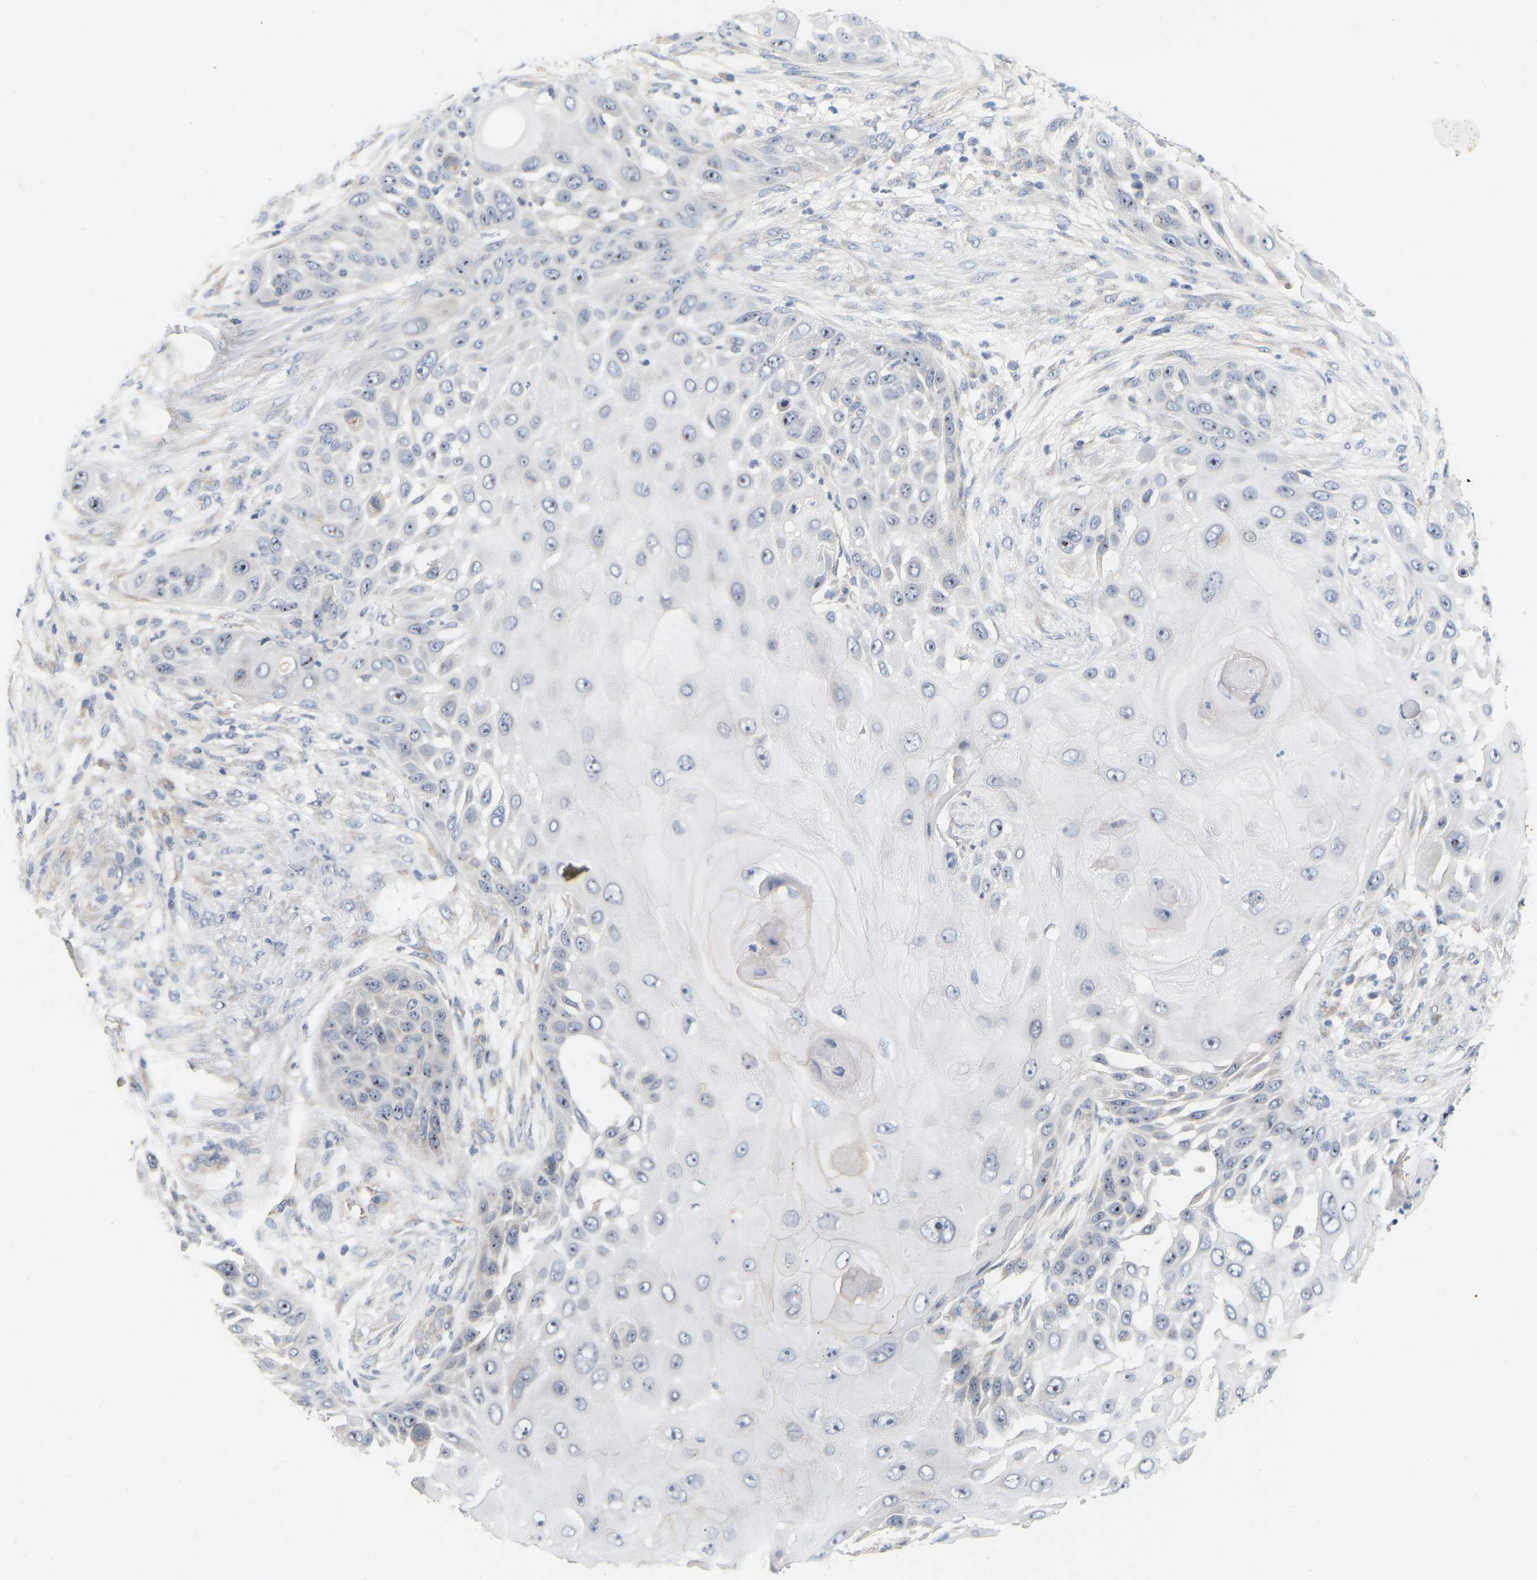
{"staining": {"intensity": "negative", "quantity": "none", "location": "none"}, "tissue": "skin cancer", "cell_type": "Tumor cells", "image_type": "cancer", "snomed": [{"axis": "morphology", "description": "Squamous cell carcinoma, NOS"}, {"axis": "topography", "description": "Skin"}], "caption": "This is an immunohistochemistry photomicrograph of skin cancer (squamous cell carcinoma). There is no positivity in tumor cells.", "gene": "MINDY4", "patient": {"sex": "female", "age": 44}}